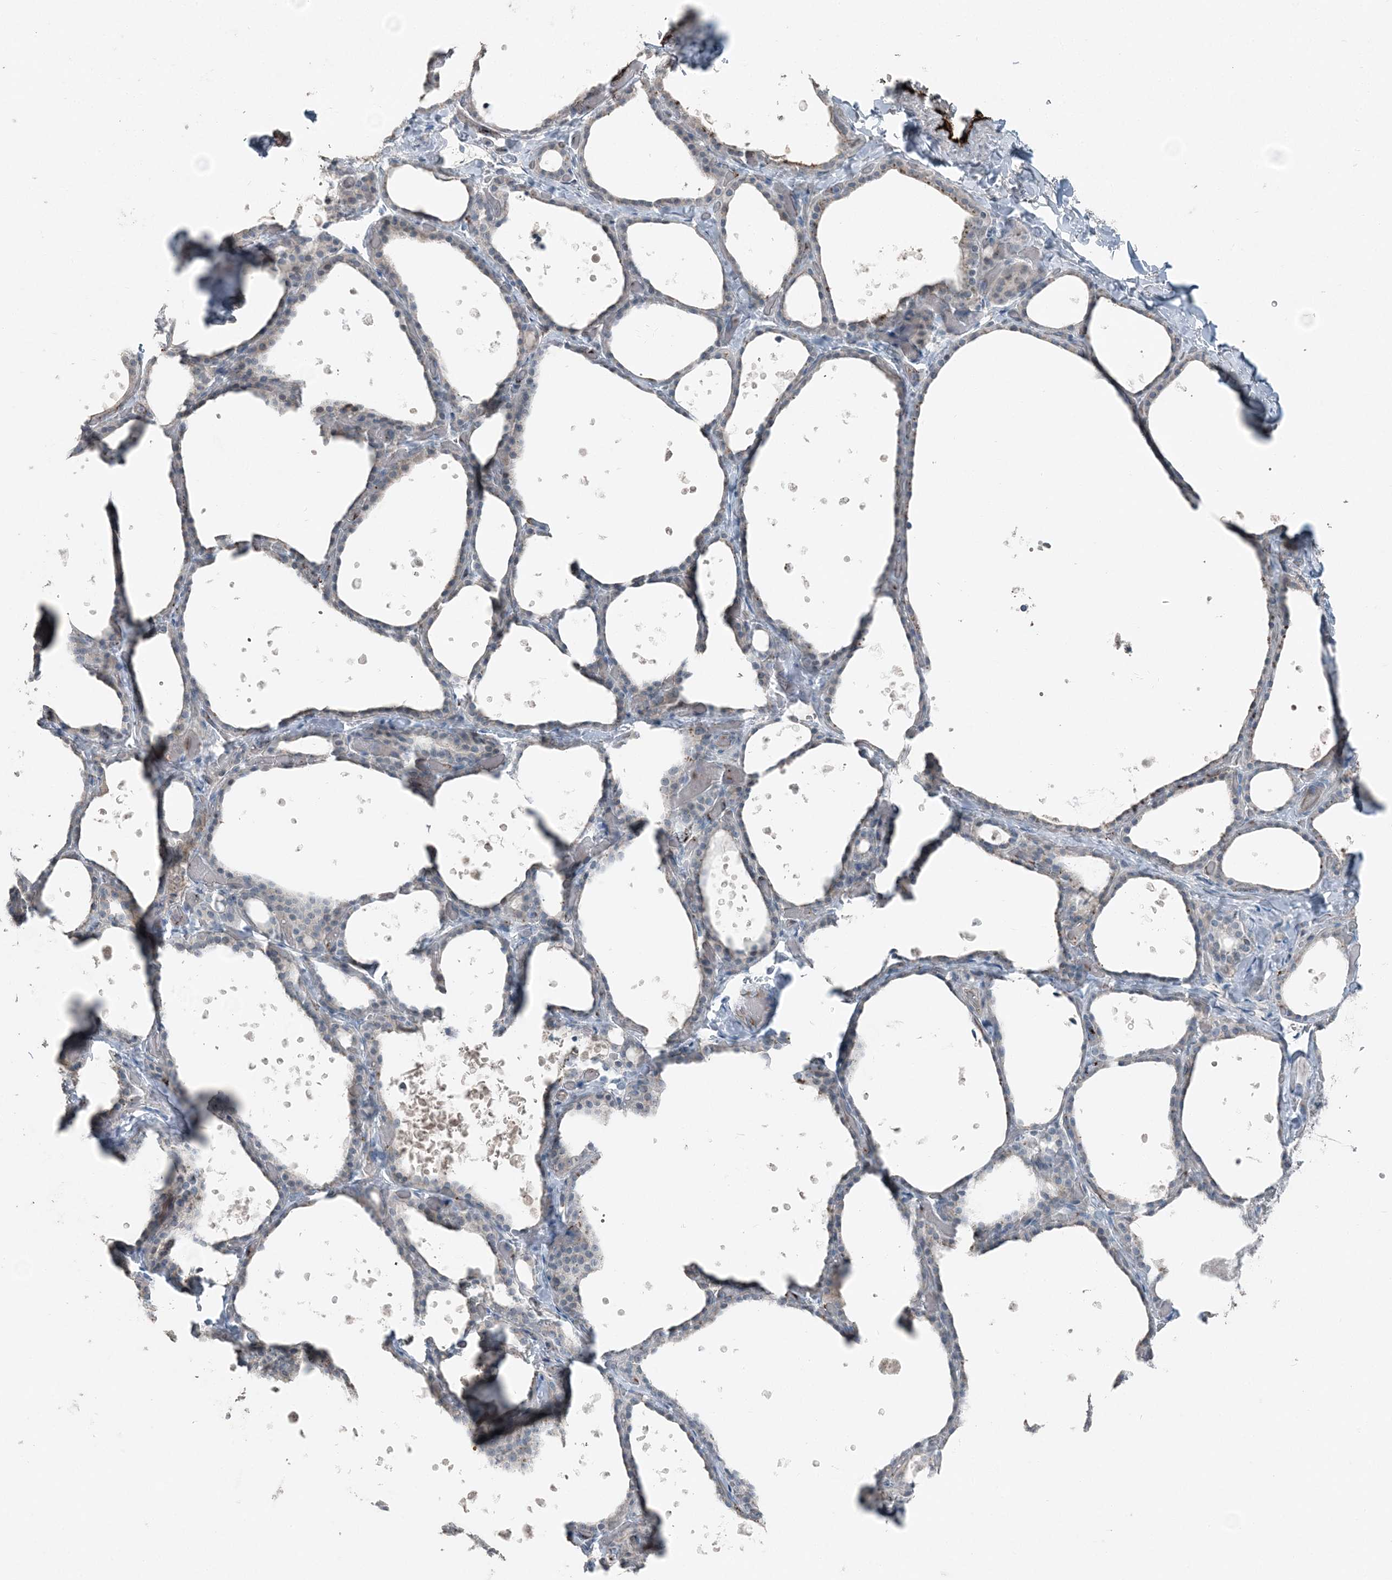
{"staining": {"intensity": "negative", "quantity": "none", "location": "none"}, "tissue": "thyroid gland", "cell_type": "Glandular cells", "image_type": "normal", "snomed": [{"axis": "morphology", "description": "Normal tissue, NOS"}, {"axis": "topography", "description": "Thyroid gland"}], "caption": "Benign thyroid gland was stained to show a protein in brown. There is no significant expression in glandular cells. Brightfield microscopy of immunohistochemistry stained with DAB (brown) and hematoxylin (blue), captured at high magnification.", "gene": "ELOVL7", "patient": {"sex": "female", "age": 44}}